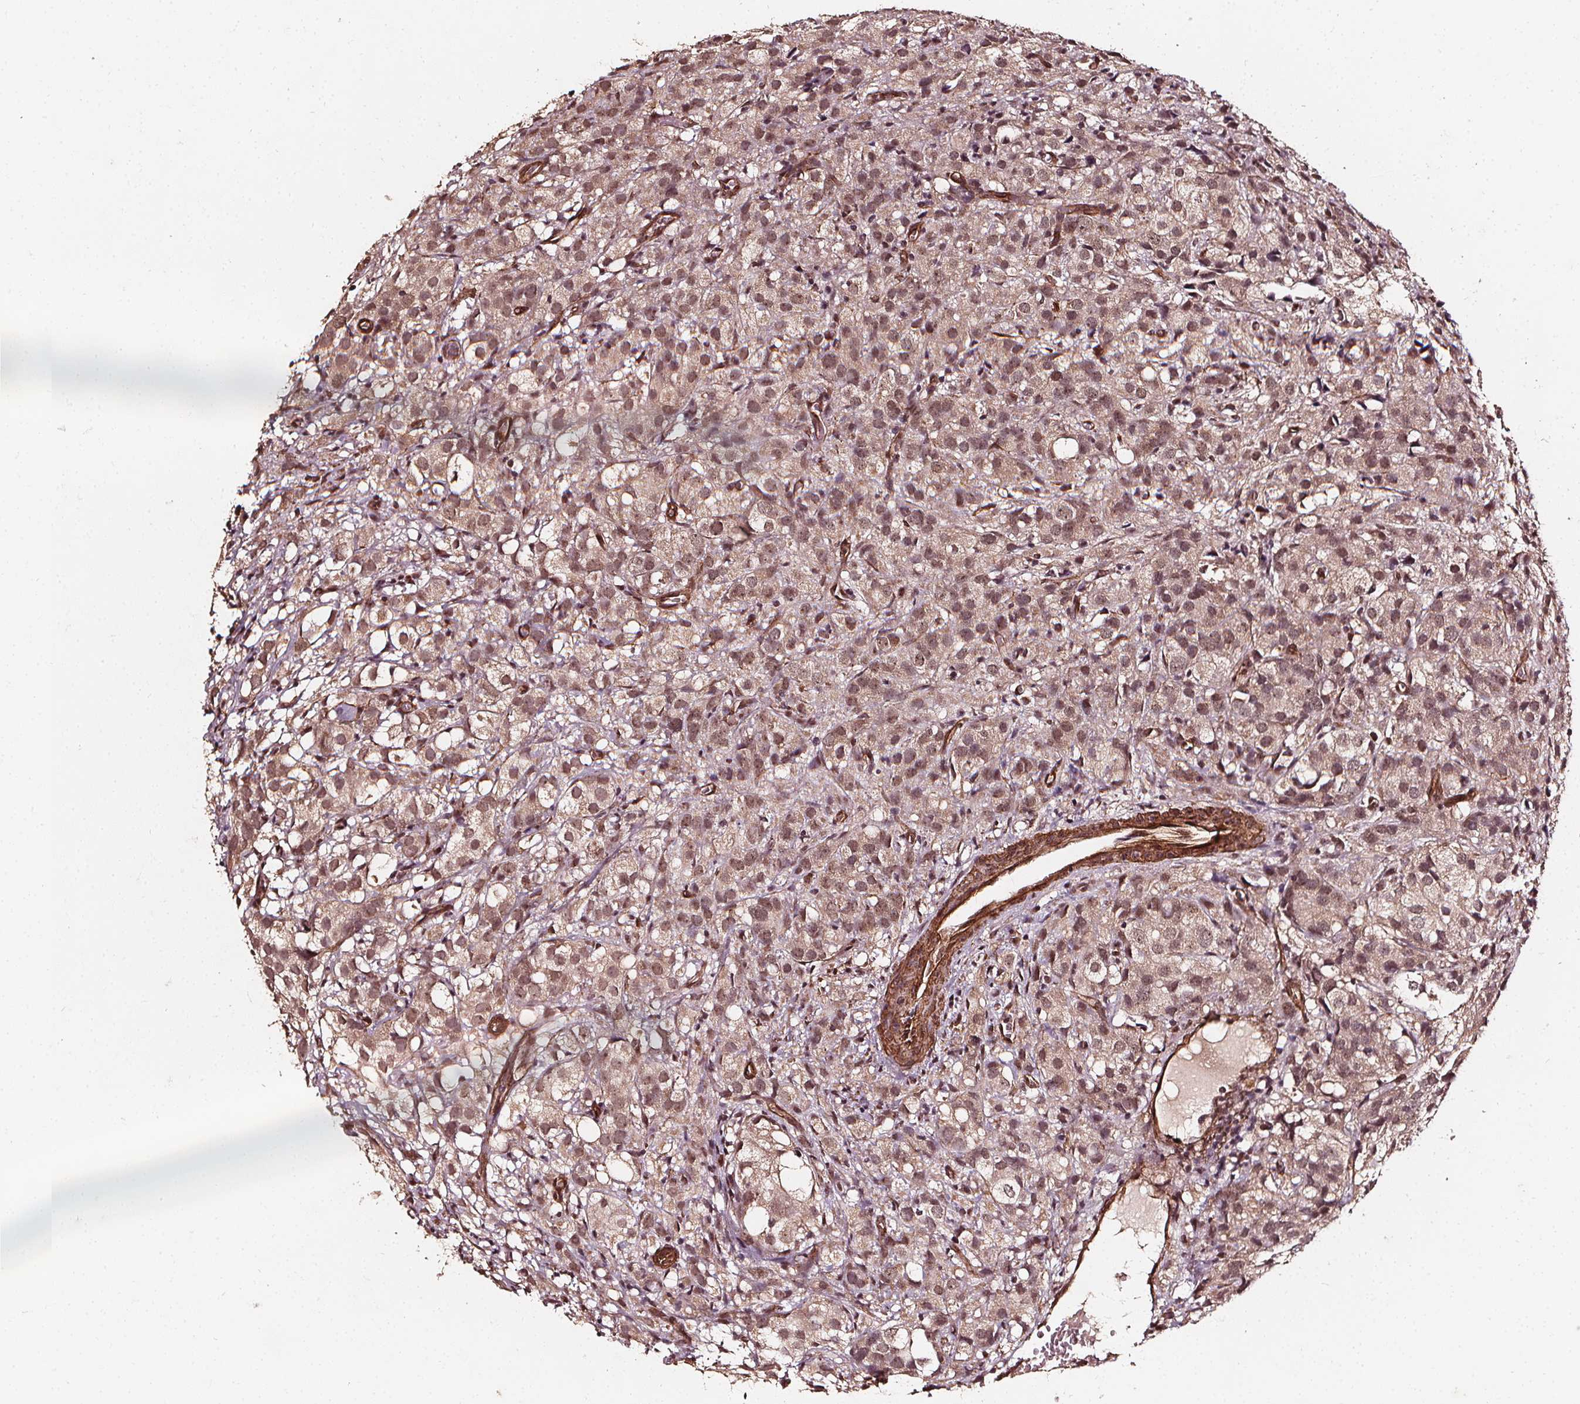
{"staining": {"intensity": "moderate", "quantity": ">75%", "location": "nuclear"}, "tissue": "prostate cancer", "cell_type": "Tumor cells", "image_type": "cancer", "snomed": [{"axis": "morphology", "description": "Adenocarcinoma, High grade"}, {"axis": "topography", "description": "Prostate"}], "caption": "A high-resolution photomicrograph shows IHC staining of prostate high-grade adenocarcinoma, which demonstrates moderate nuclear staining in approximately >75% of tumor cells. (IHC, brightfield microscopy, high magnification).", "gene": "EXOSC9", "patient": {"sex": "male", "age": 86}}